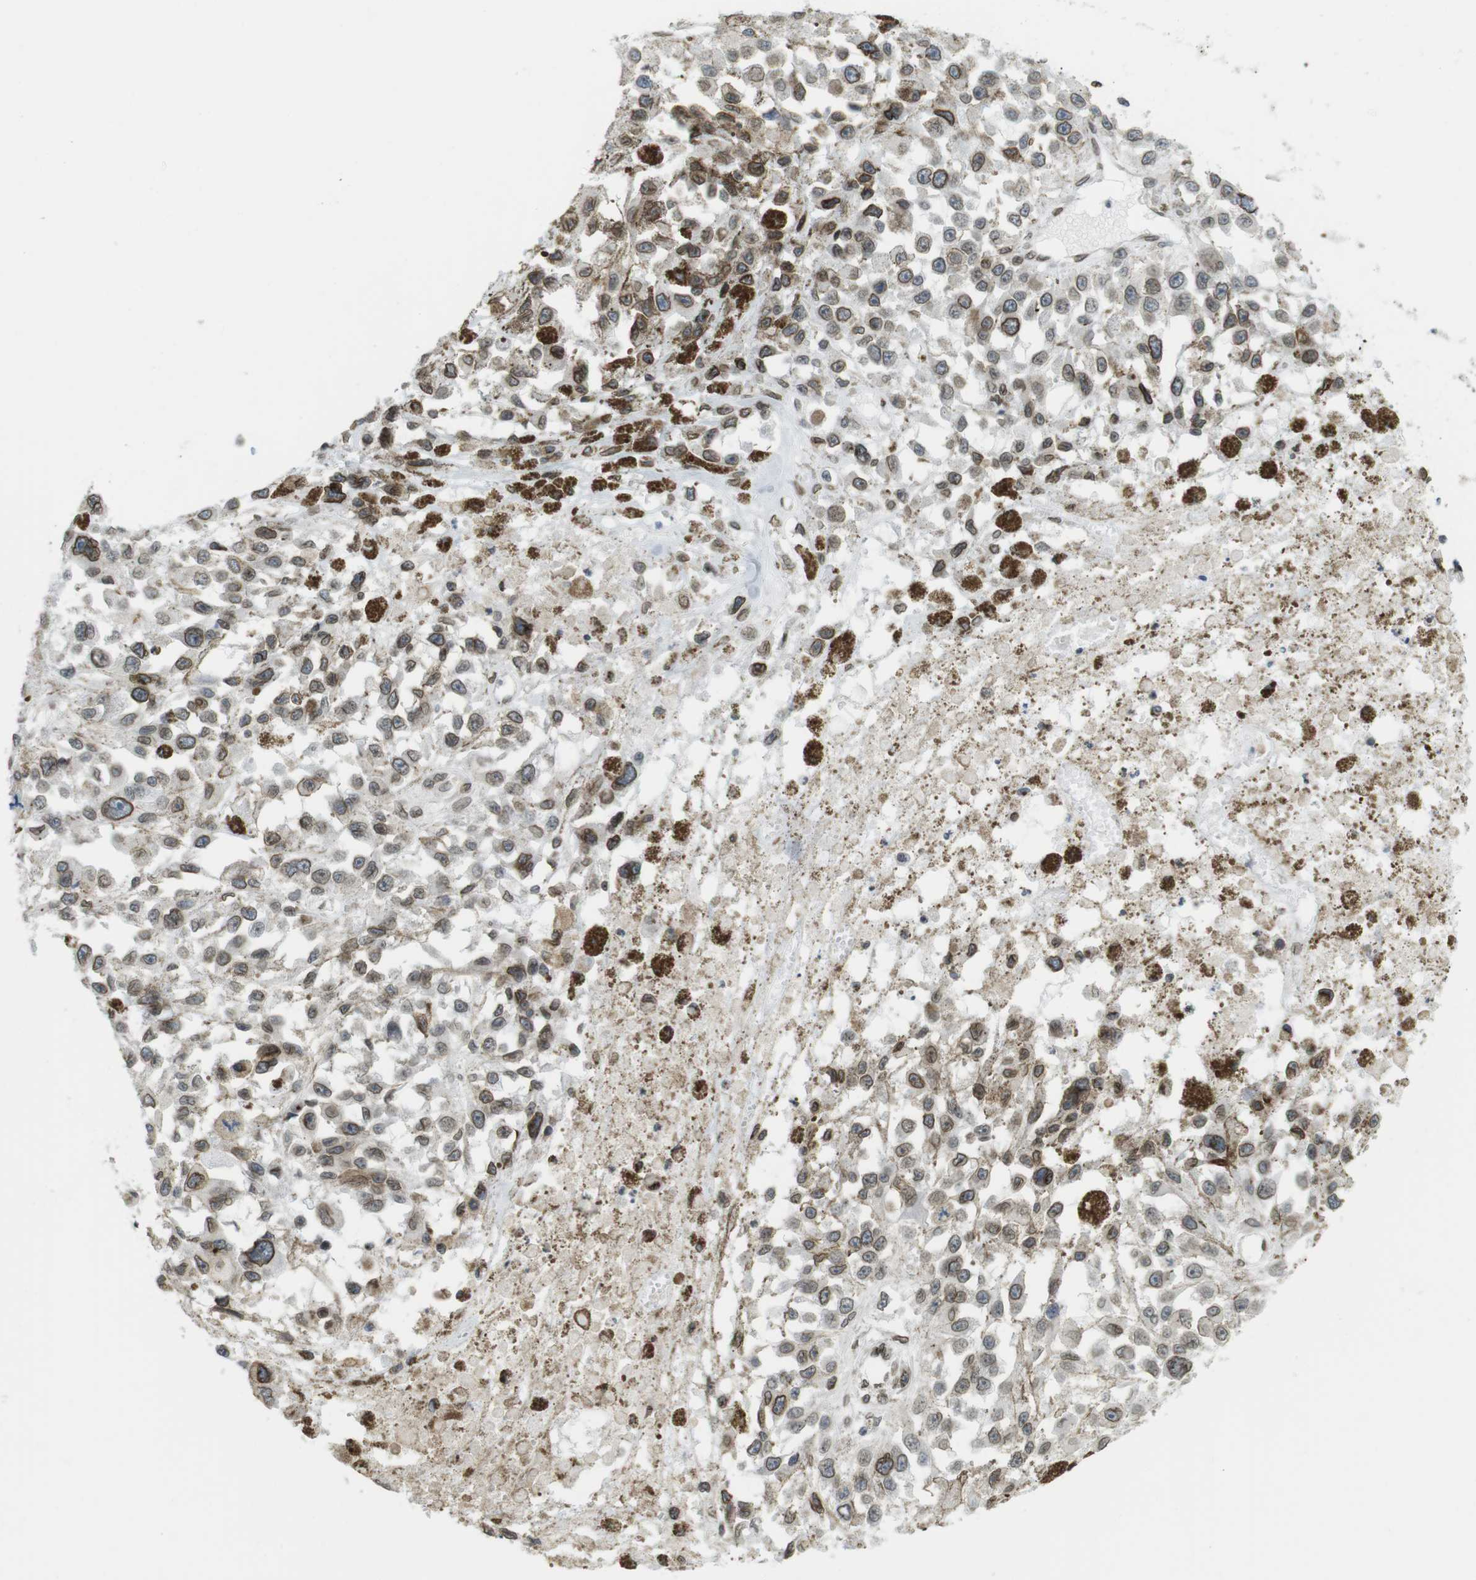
{"staining": {"intensity": "moderate", "quantity": ">75%", "location": "cytoplasmic/membranous,nuclear"}, "tissue": "melanoma", "cell_type": "Tumor cells", "image_type": "cancer", "snomed": [{"axis": "morphology", "description": "Malignant melanoma, Metastatic site"}, {"axis": "topography", "description": "Lymph node"}], "caption": "Brown immunohistochemical staining in malignant melanoma (metastatic site) exhibits moderate cytoplasmic/membranous and nuclear expression in approximately >75% of tumor cells.", "gene": "ARL6IP6", "patient": {"sex": "male", "age": 59}}